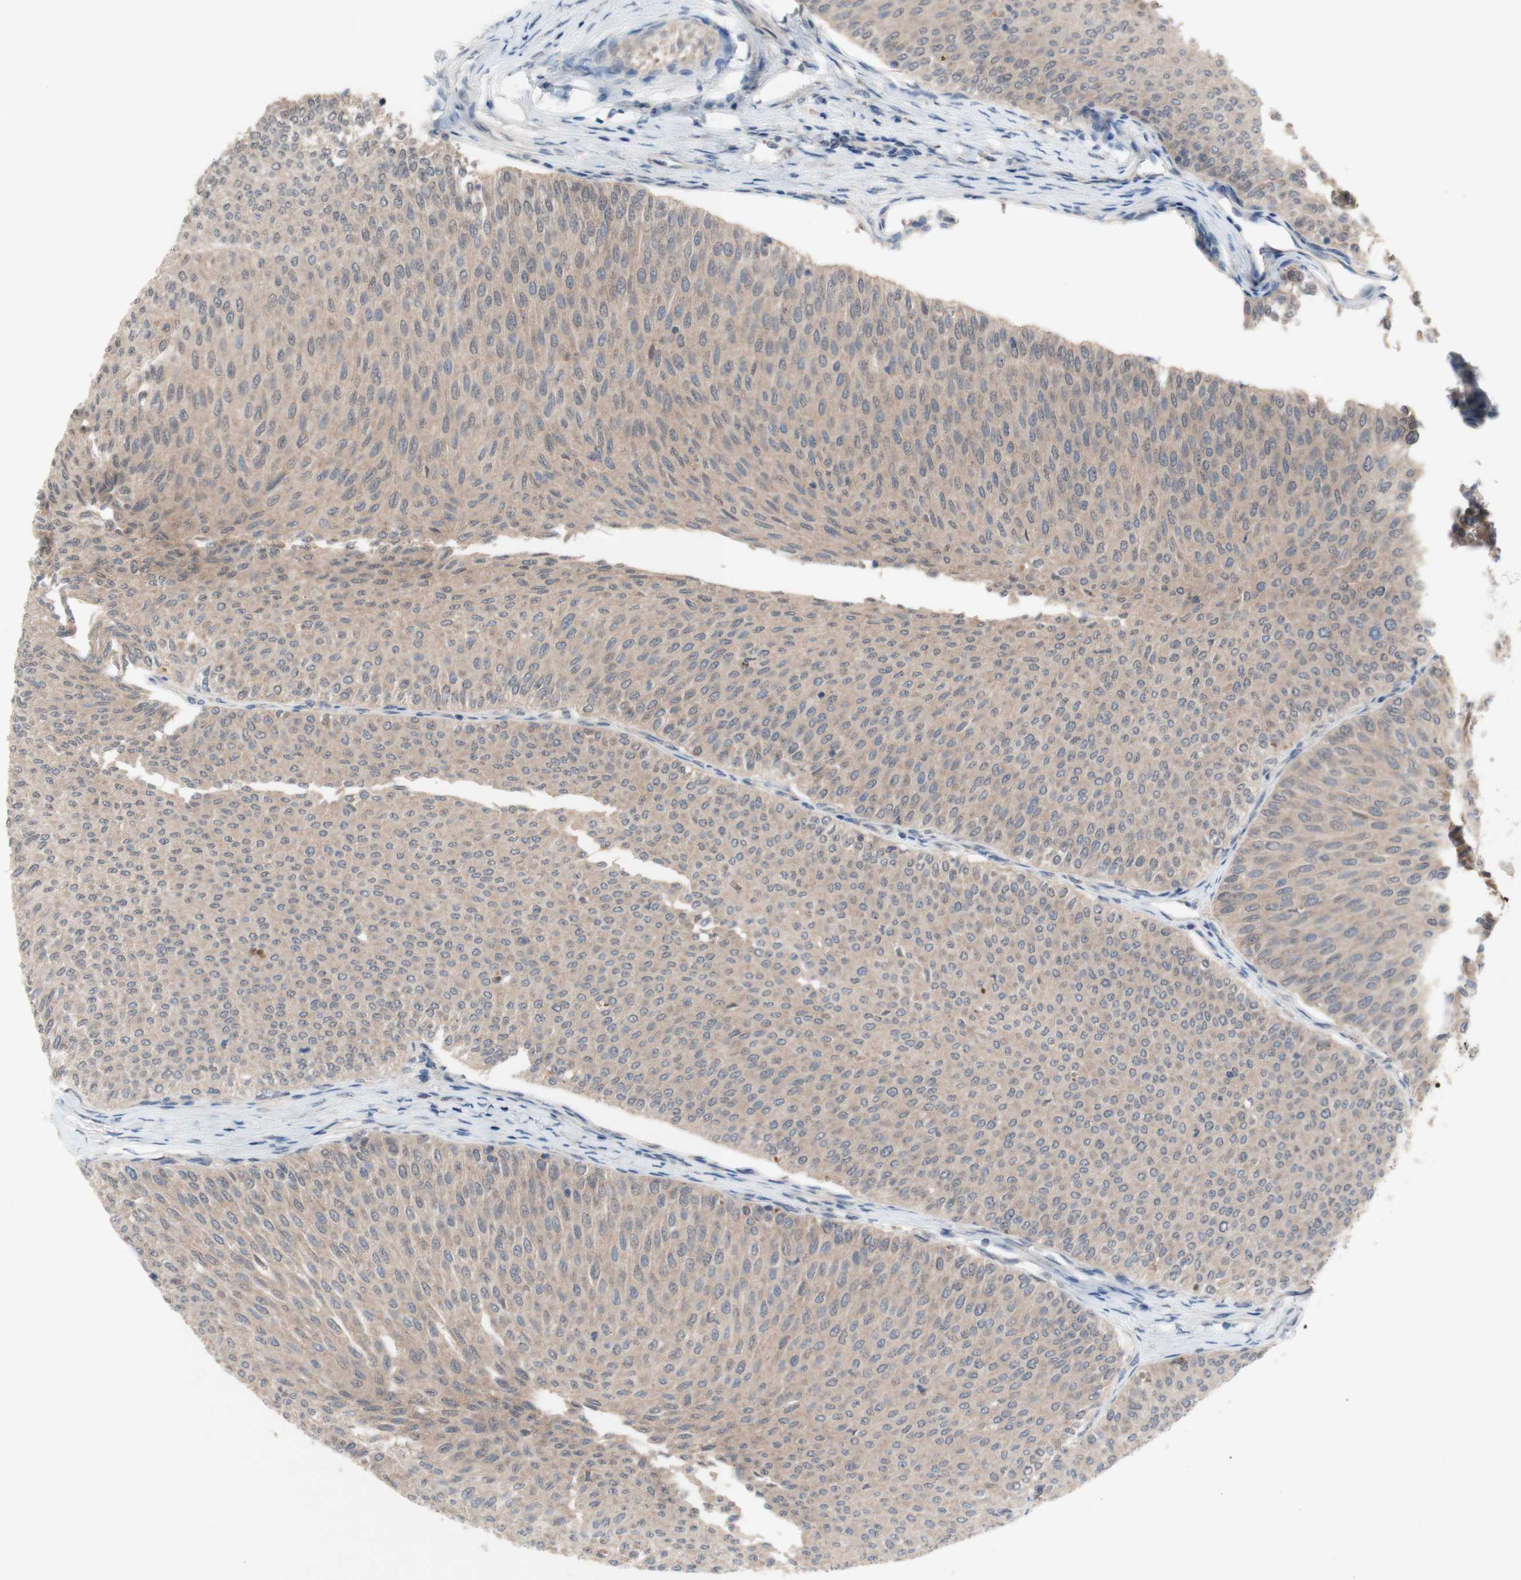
{"staining": {"intensity": "weak", "quantity": ">75%", "location": "cytoplasmic/membranous"}, "tissue": "urothelial cancer", "cell_type": "Tumor cells", "image_type": "cancer", "snomed": [{"axis": "morphology", "description": "Urothelial carcinoma, Low grade"}, {"axis": "topography", "description": "Urinary bladder"}], "caption": "High-power microscopy captured an immunohistochemistry micrograph of urothelial cancer, revealing weak cytoplasmic/membranous staining in approximately >75% of tumor cells.", "gene": "PEX2", "patient": {"sex": "male", "age": 78}}